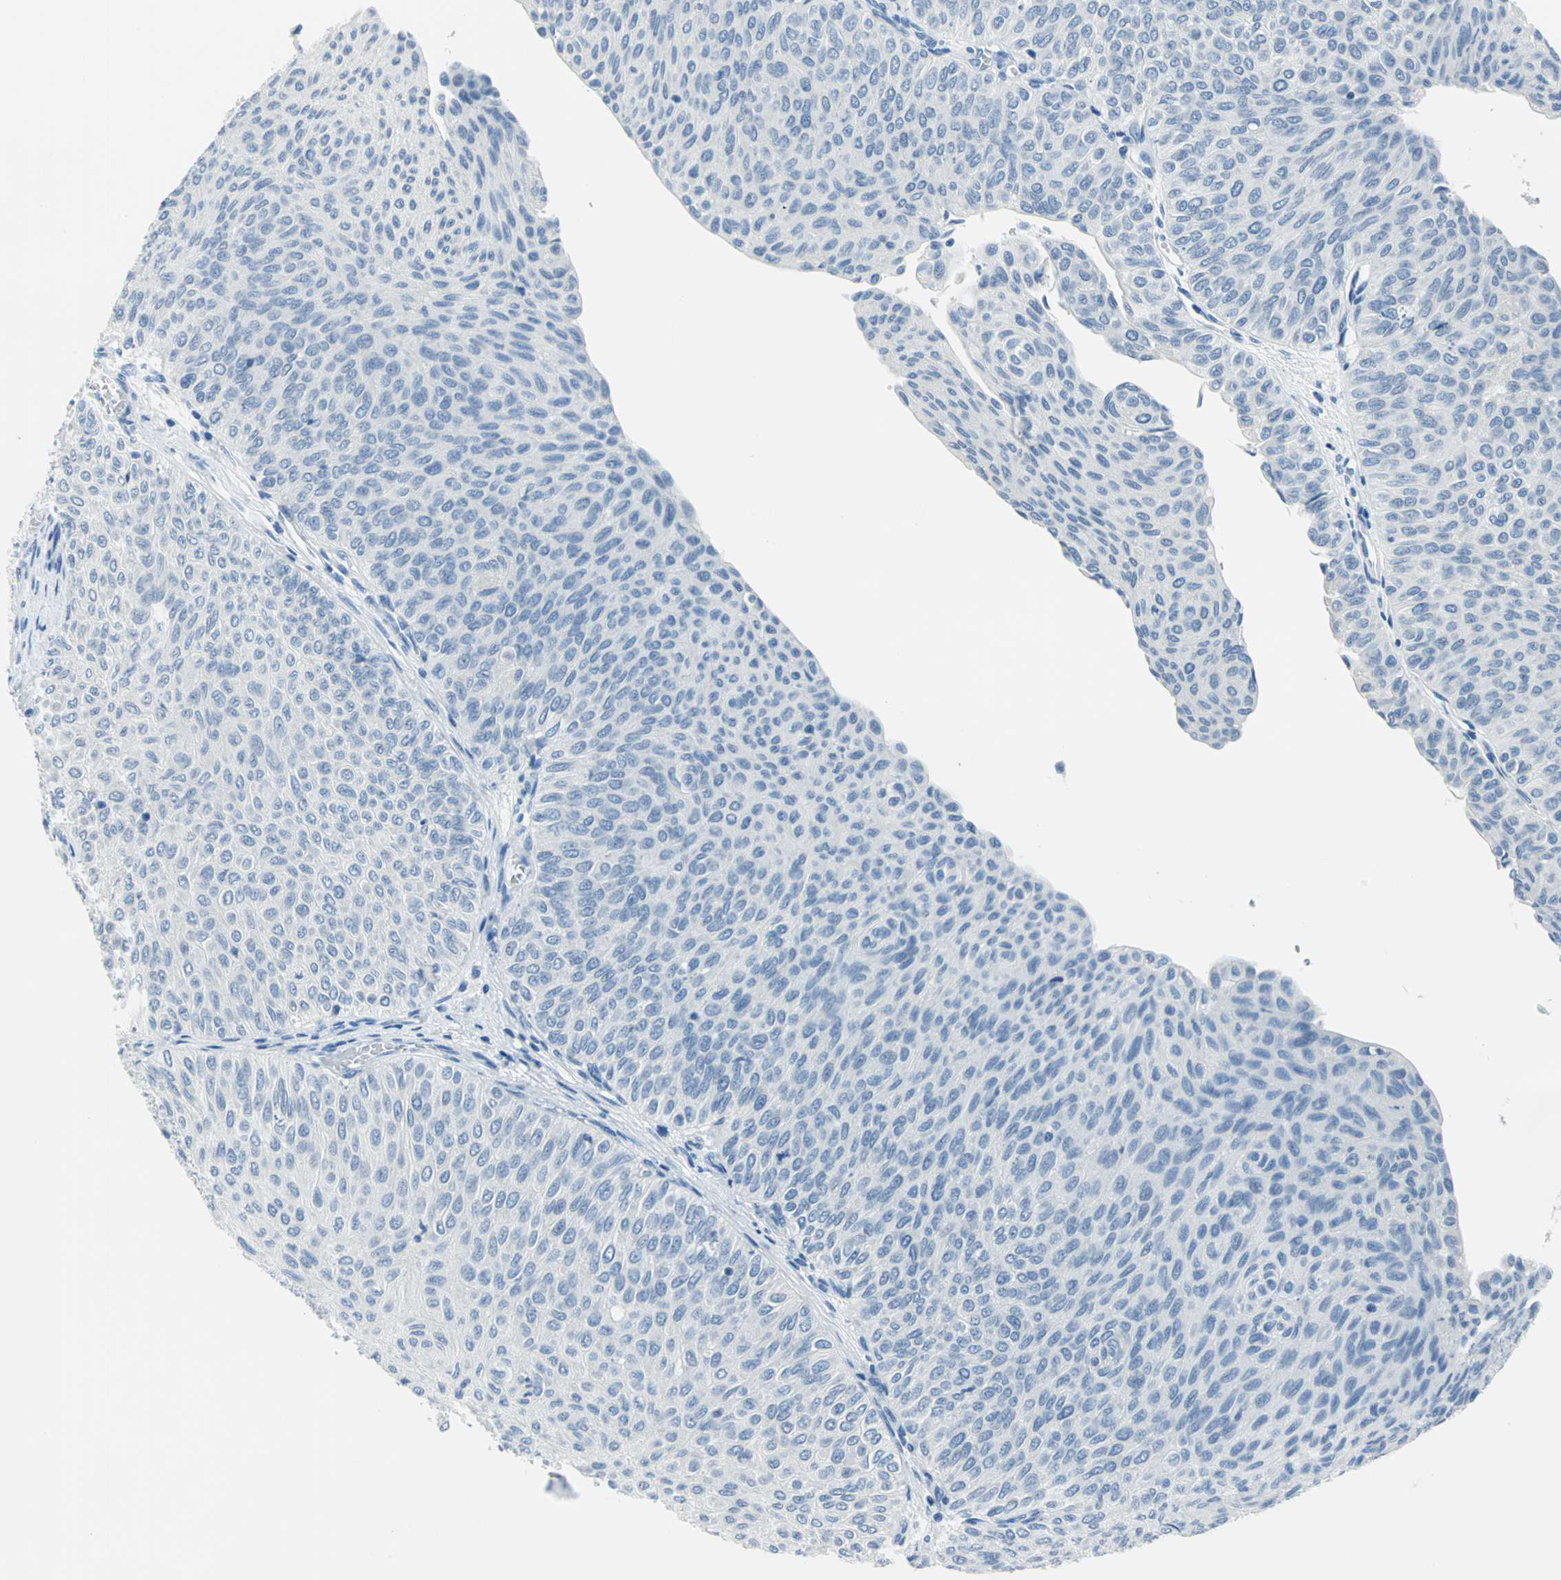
{"staining": {"intensity": "negative", "quantity": "none", "location": "none"}, "tissue": "urothelial cancer", "cell_type": "Tumor cells", "image_type": "cancer", "snomed": [{"axis": "morphology", "description": "Urothelial carcinoma, Low grade"}, {"axis": "topography", "description": "Urinary bladder"}], "caption": "This photomicrograph is of low-grade urothelial carcinoma stained with immunohistochemistry to label a protein in brown with the nuclei are counter-stained blue. There is no expression in tumor cells.", "gene": "PKLR", "patient": {"sex": "male", "age": 78}}